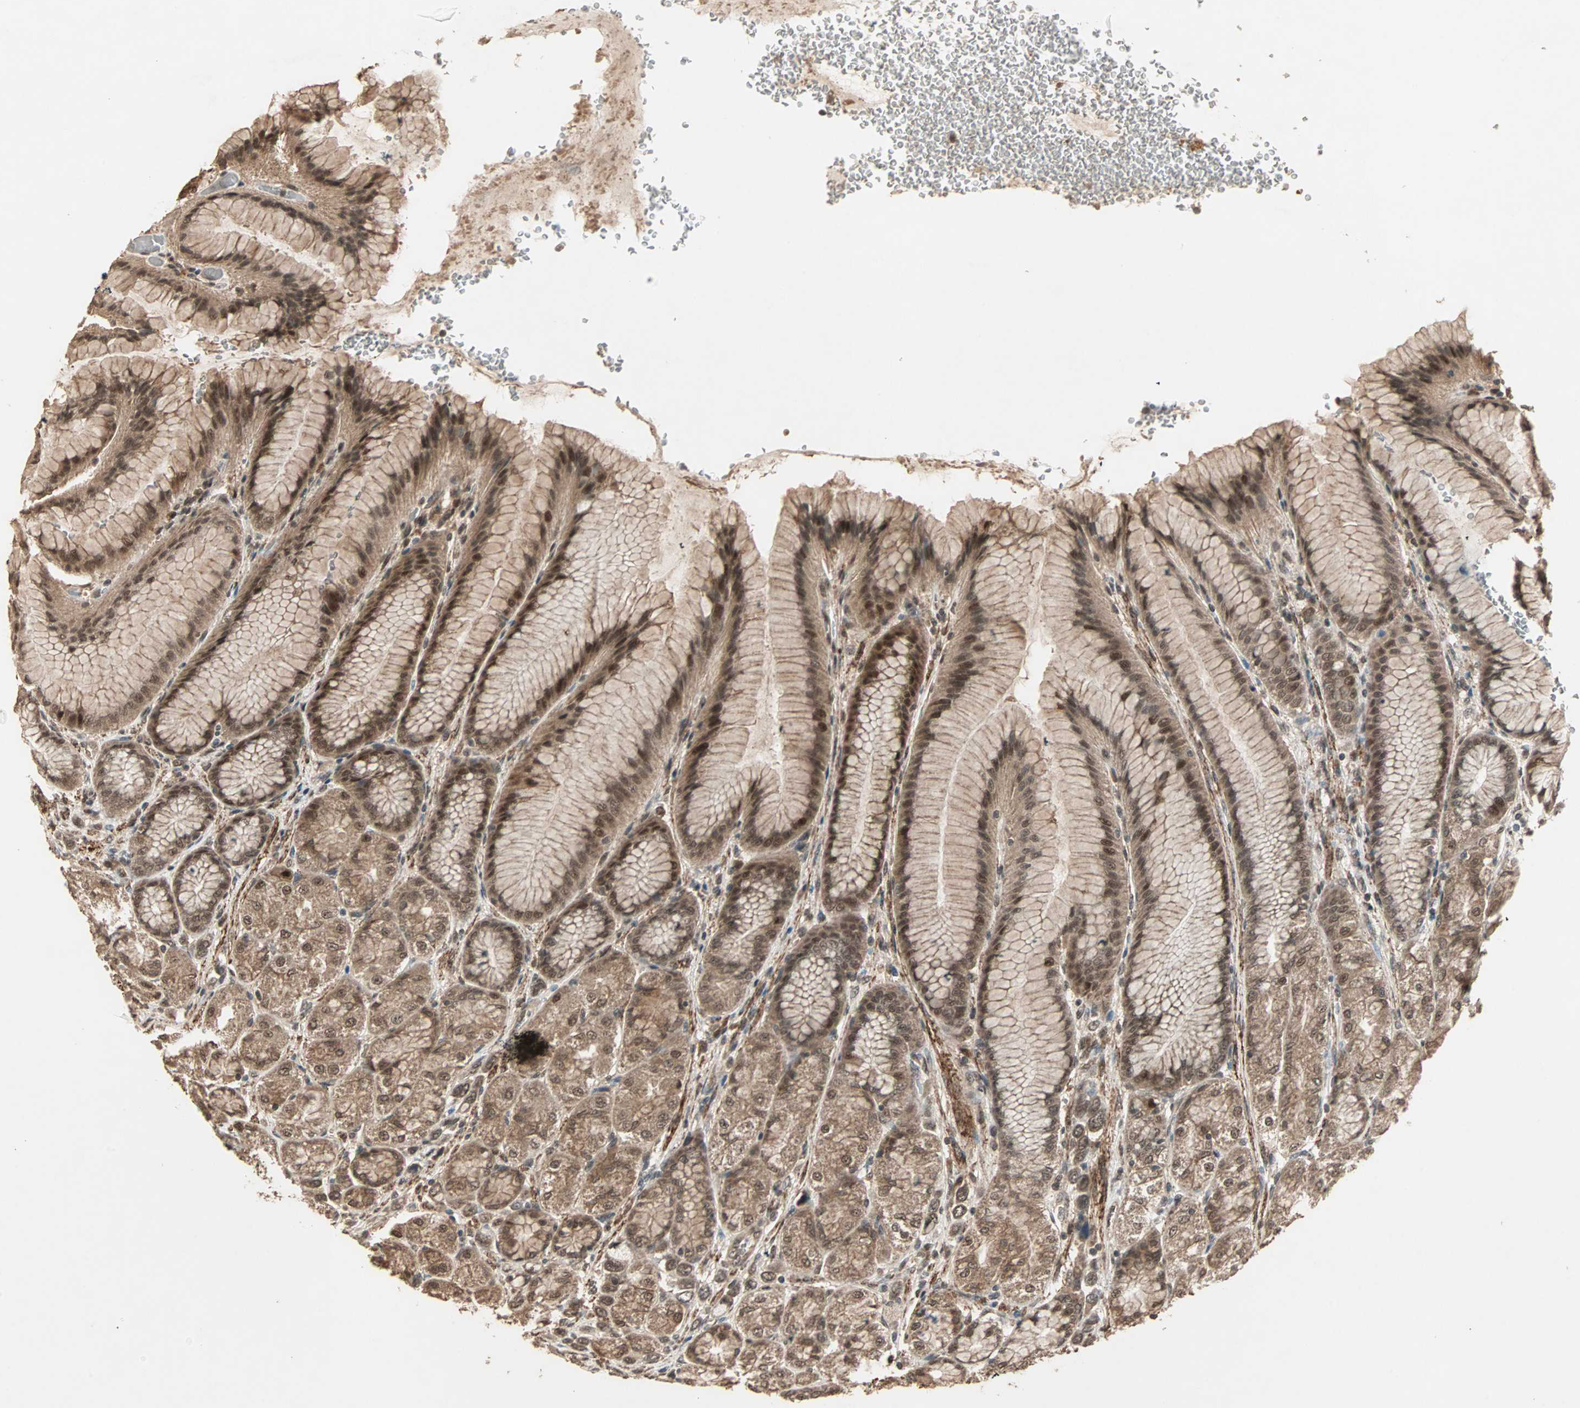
{"staining": {"intensity": "strong", "quantity": ">75%", "location": "cytoplasmic/membranous,nuclear"}, "tissue": "stomach", "cell_type": "Glandular cells", "image_type": "normal", "snomed": [{"axis": "morphology", "description": "Normal tissue, NOS"}, {"axis": "morphology", "description": "Adenocarcinoma, NOS"}, {"axis": "topography", "description": "Stomach"}, {"axis": "topography", "description": "Stomach, lower"}], "caption": "High-magnification brightfield microscopy of benign stomach stained with DAB (brown) and counterstained with hematoxylin (blue). glandular cells exhibit strong cytoplasmic/membranous,nuclear staining is seen in approximately>75% of cells.", "gene": "ZSCAN31", "patient": {"sex": "female", "age": 65}}